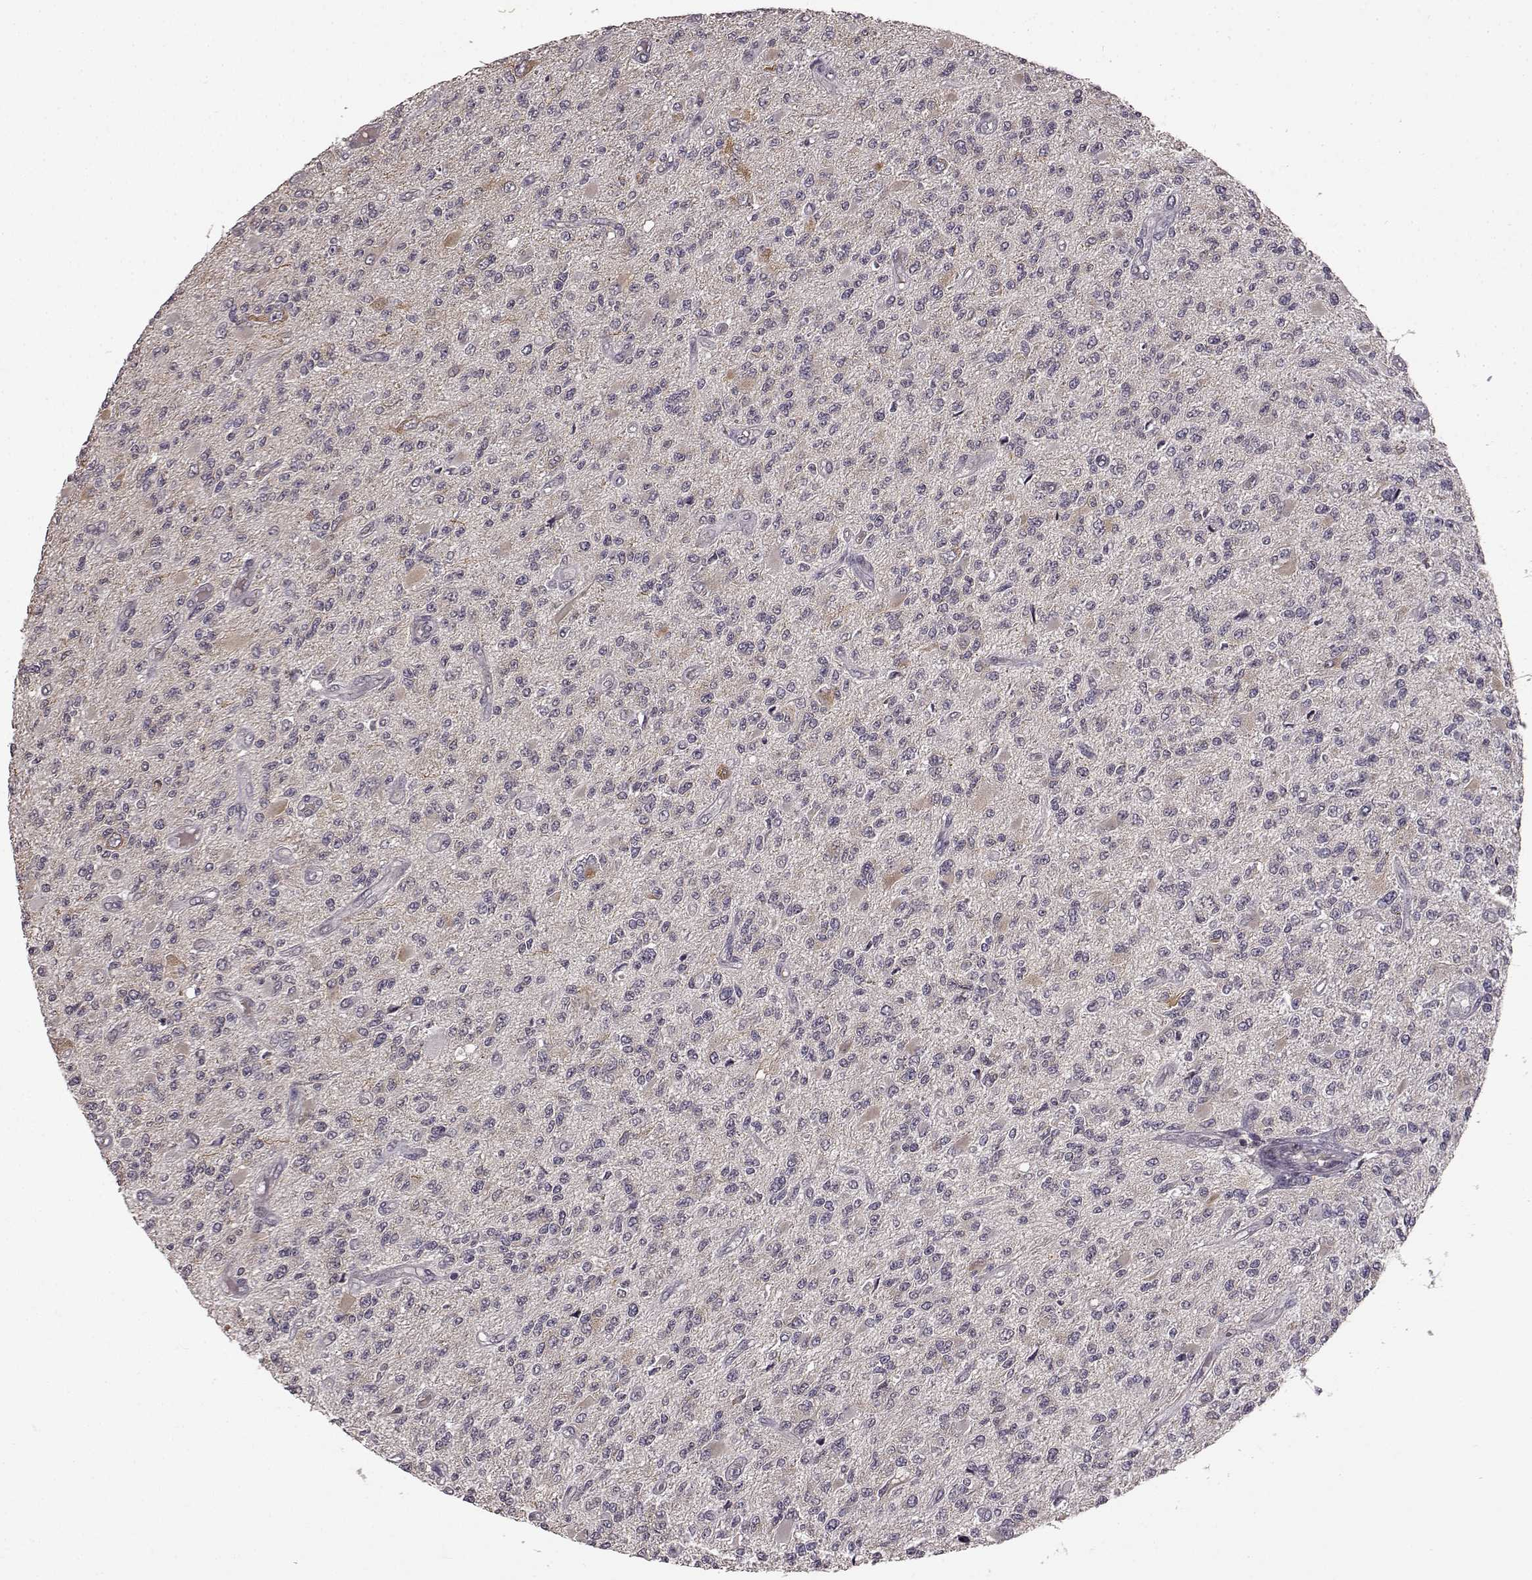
{"staining": {"intensity": "negative", "quantity": "none", "location": "none"}, "tissue": "glioma", "cell_type": "Tumor cells", "image_type": "cancer", "snomed": [{"axis": "morphology", "description": "Glioma, malignant, High grade"}, {"axis": "topography", "description": "Brain"}], "caption": "The immunohistochemistry (IHC) image has no significant expression in tumor cells of glioma tissue.", "gene": "NTRK2", "patient": {"sex": "female", "age": 63}}